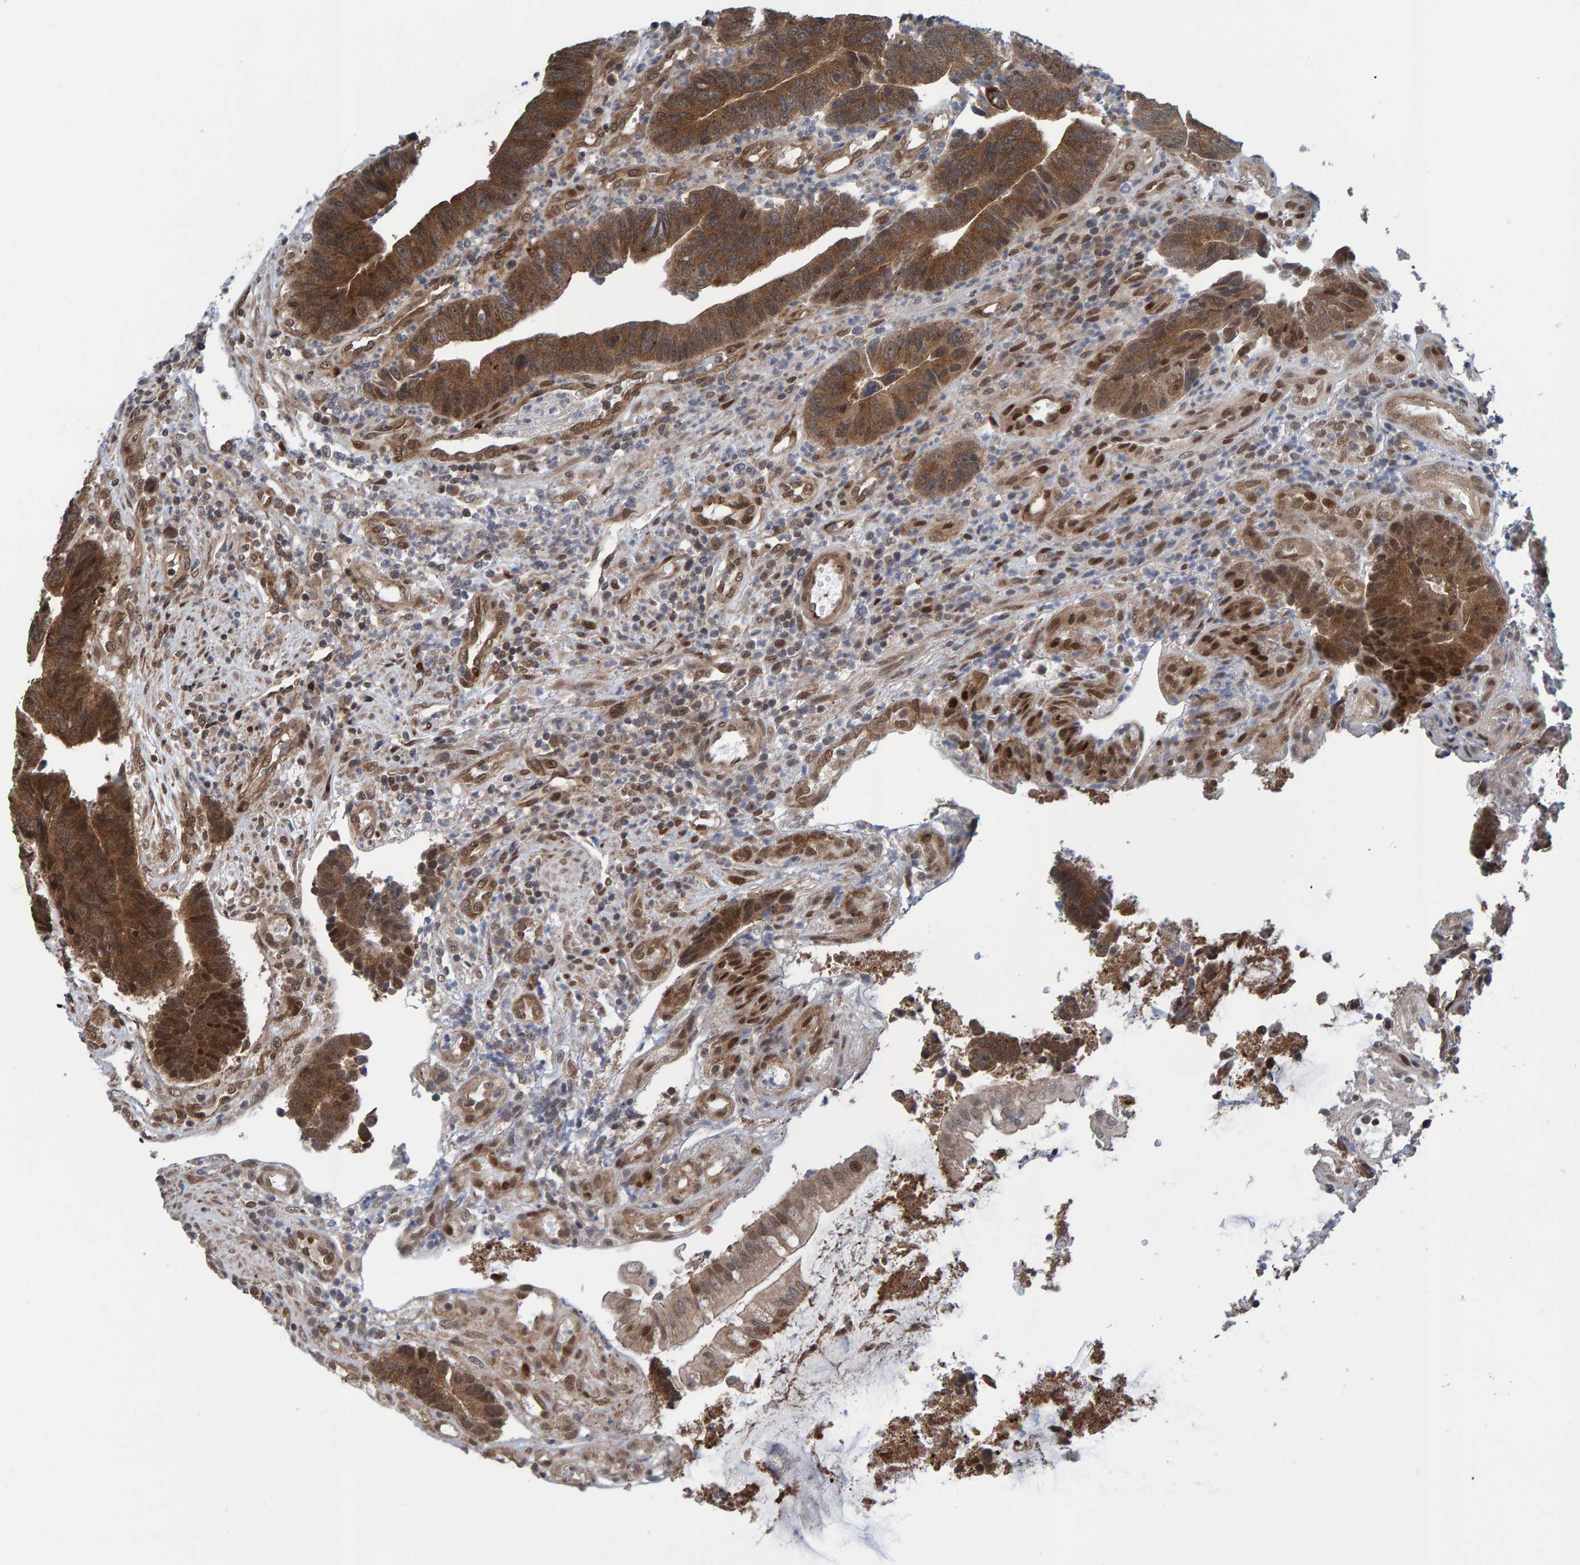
{"staining": {"intensity": "moderate", "quantity": ">75%", "location": "cytoplasmic/membranous,nuclear"}, "tissue": "colorectal cancer", "cell_type": "Tumor cells", "image_type": "cancer", "snomed": [{"axis": "morphology", "description": "Adenocarcinoma, NOS"}, {"axis": "topography", "description": "Rectum"}], "caption": "A high-resolution micrograph shows IHC staining of colorectal adenocarcinoma, which reveals moderate cytoplasmic/membranous and nuclear expression in about >75% of tumor cells.", "gene": "ZNF366", "patient": {"sex": "male", "age": 84}}